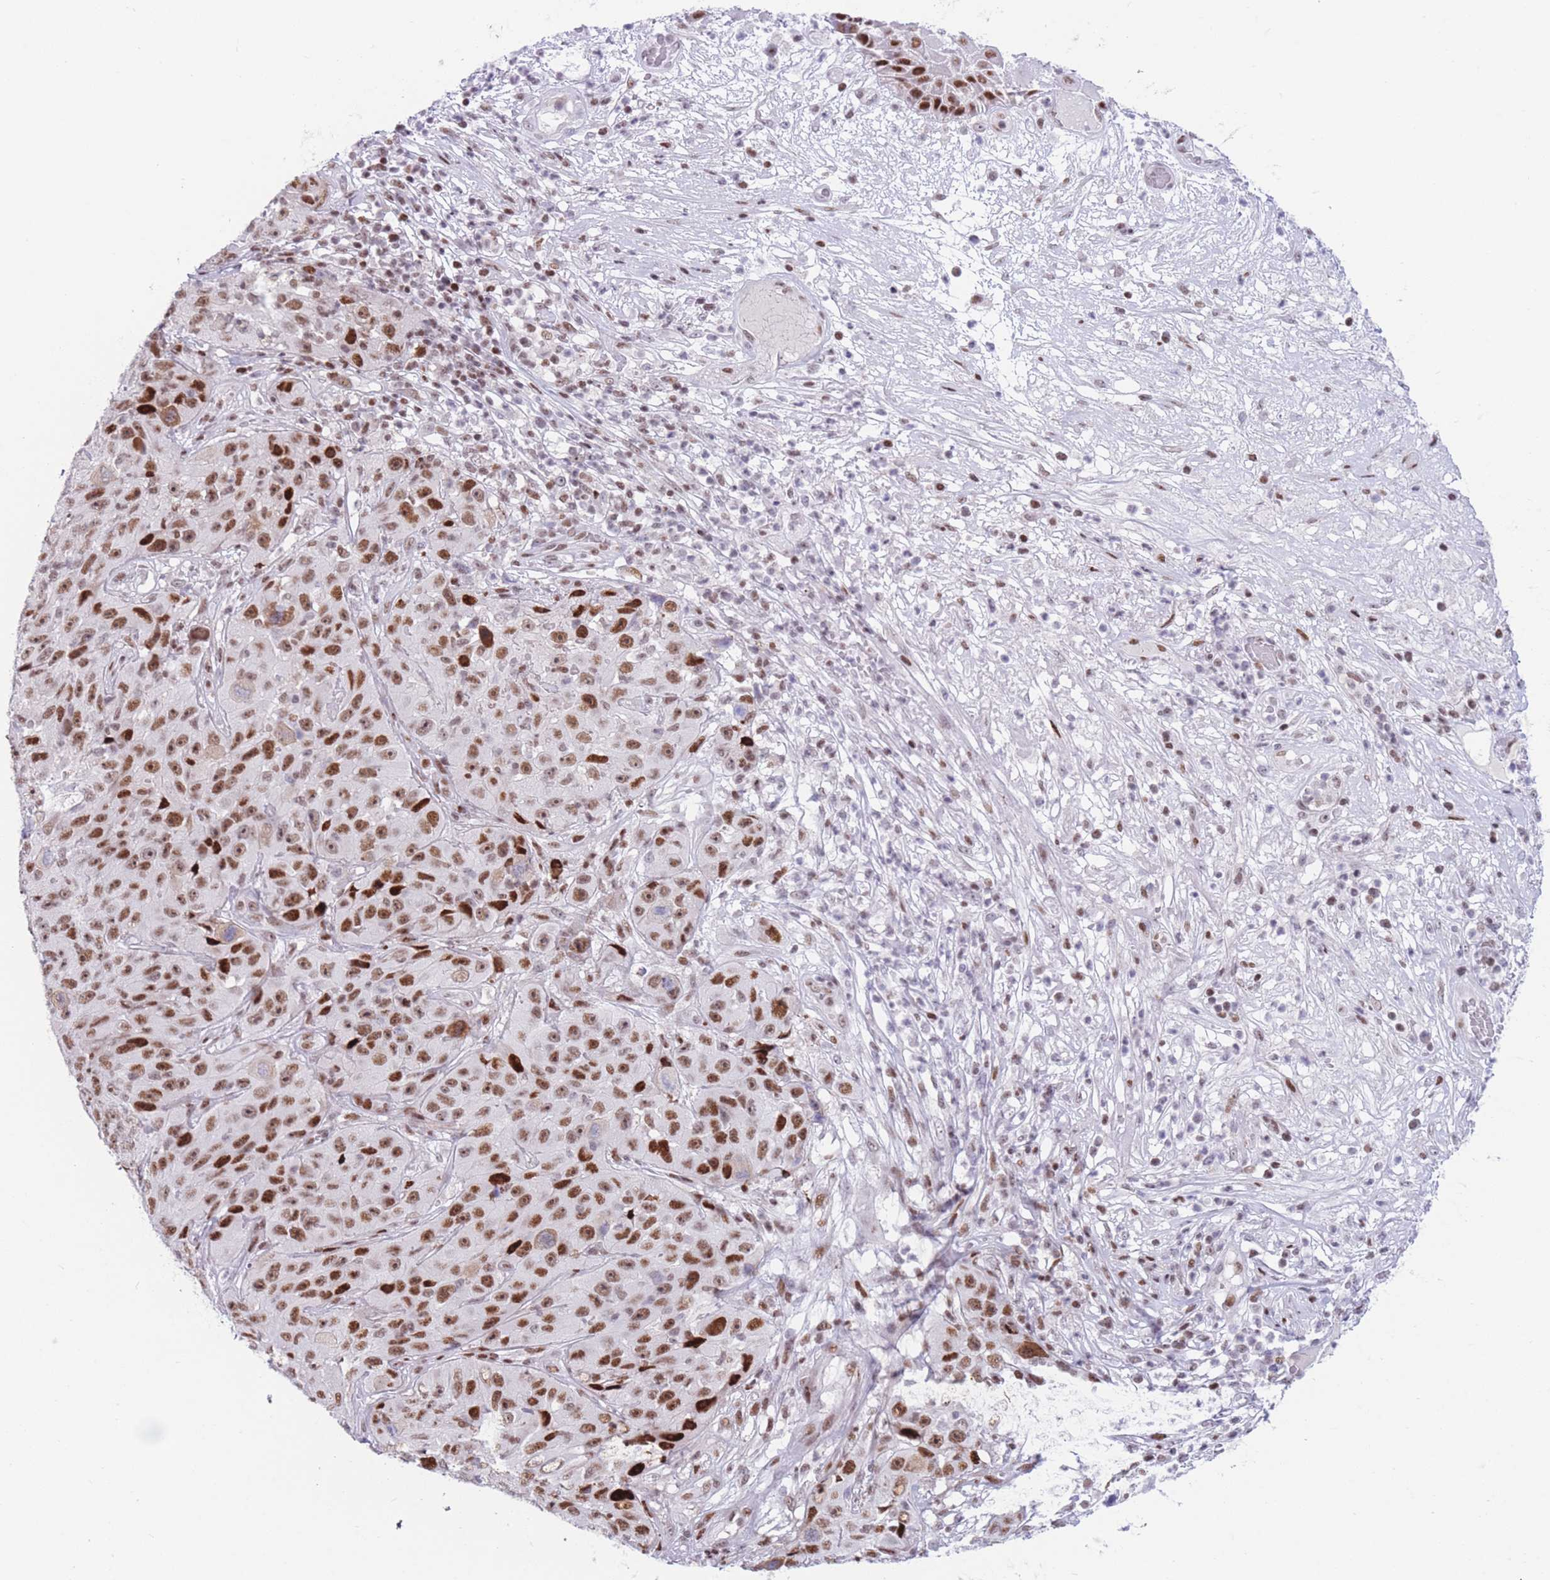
{"staining": {"intensity": "strong", "quantity": ">75%", "location": "nuclear"}, "tissue": "skin cancer", "cell_type": "Tumor cells", "image_type": "cancer", "snomed": [{"axis": "morphology", "description": "Squamous cell carcinoma, NOS"}, {"axis": "topography", "description": "Skin"}], "caption": "Immunohistochemistry histopathology image of neoplastic tissue: human skin cancer stained using immunohistochemistry exhibits high levels of strong protein expression localized specifically in the nuclear of tumor cells, appearing as a nuclear brown color.", "gene": "DNAJC3", "patient": {"sex": "female", "age": 87}}